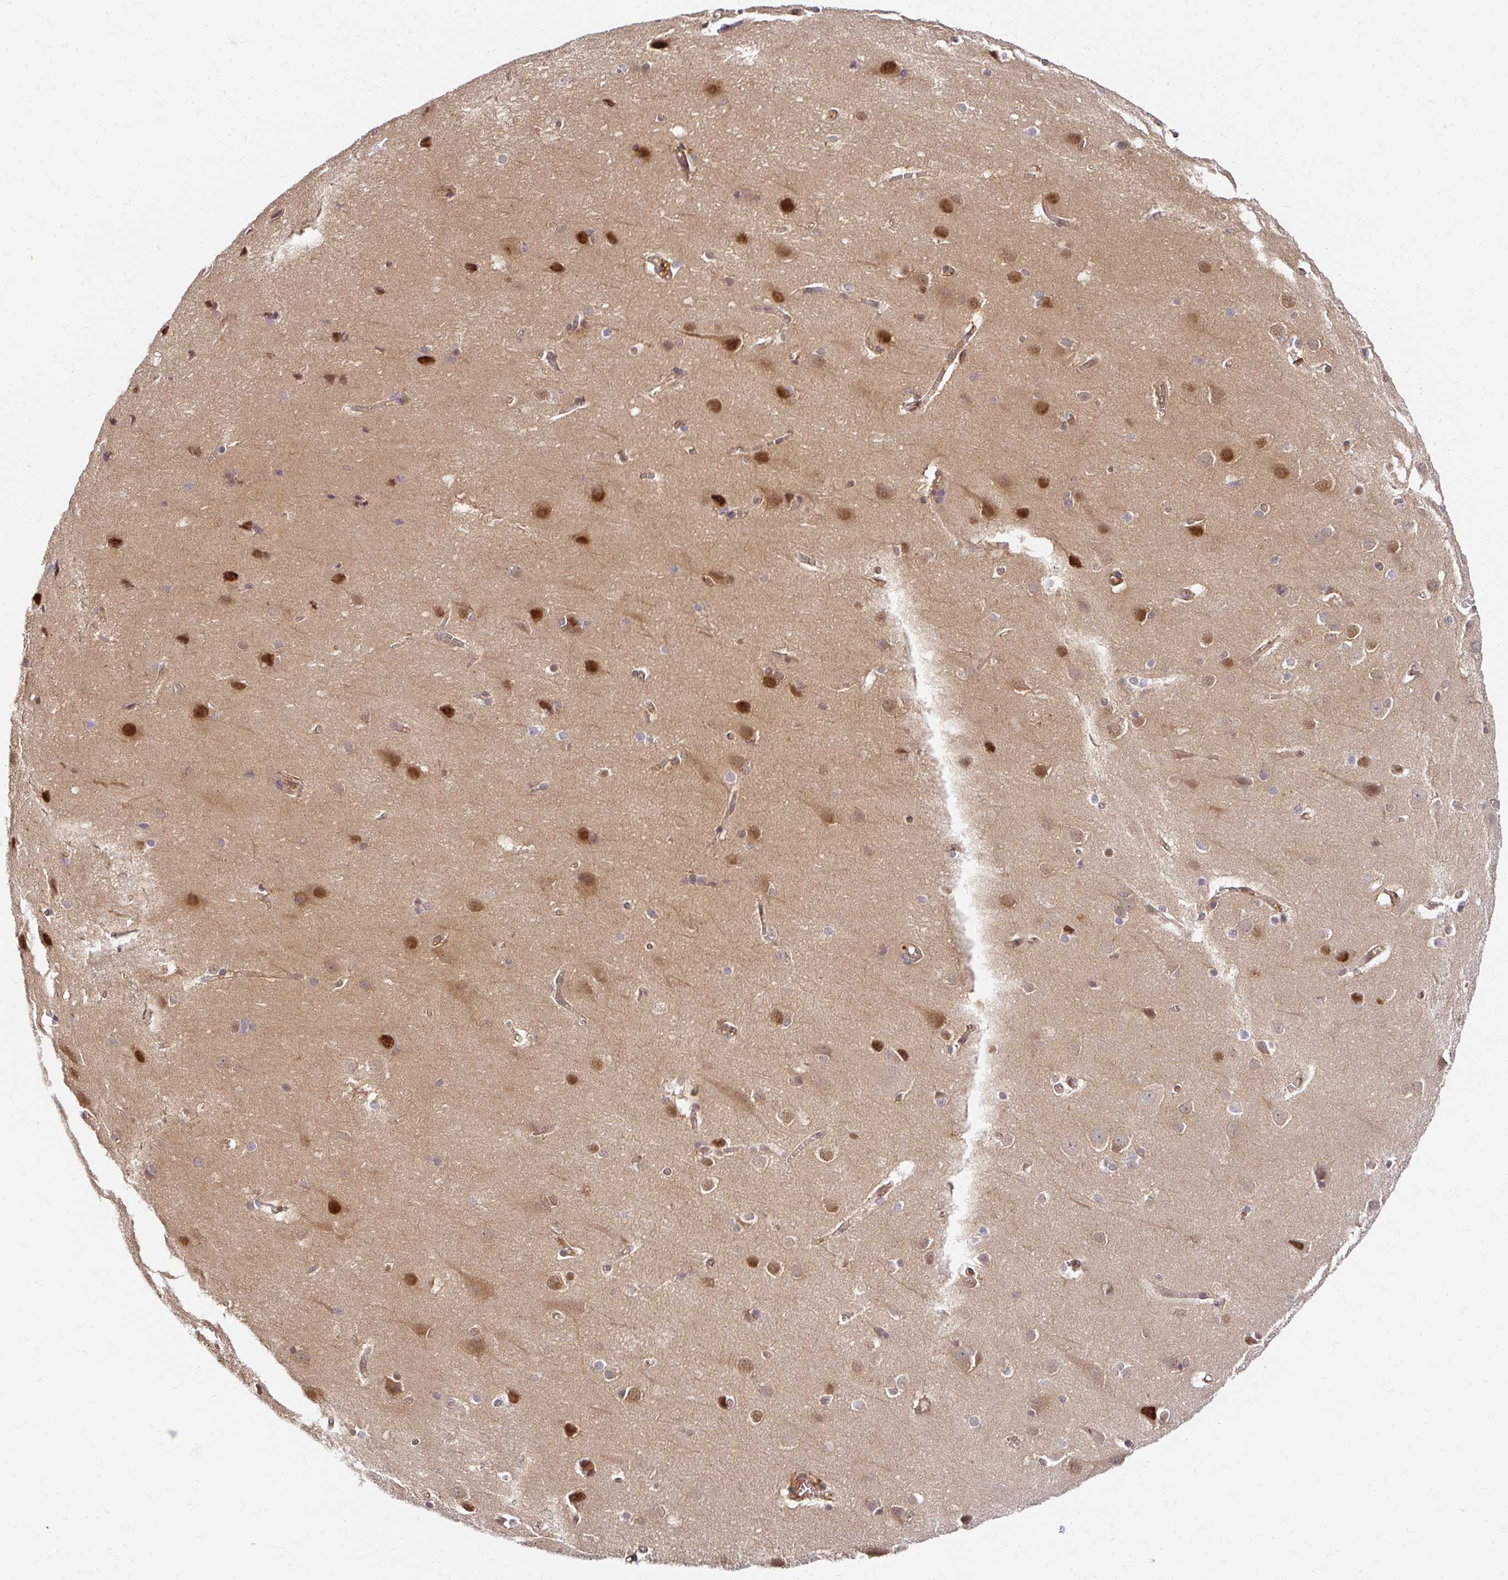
{"staining": {"intensity": "moderate", "quantity": "25%-75%", "location": "cytoplasmic/membranous,nuclear"}, "tissue": "cerebral cortex", "cell_type": "Endothelial cells", "image_type": "normal", "snomed": [{"axis": "morphology", "description": "Normal tissue, NOS"}, {"axis": "topography", "description": "Cerebral cortex"}], "caption": "Immunohistochemical staining of normal human cerebral cortex shows moderate cytoplasmic/membranous,nuclear protein positivity in approximately 25%-75% of endothelial cells.", "gene": "PSMA4", "patient": {"sex": "male", "age": 37}}